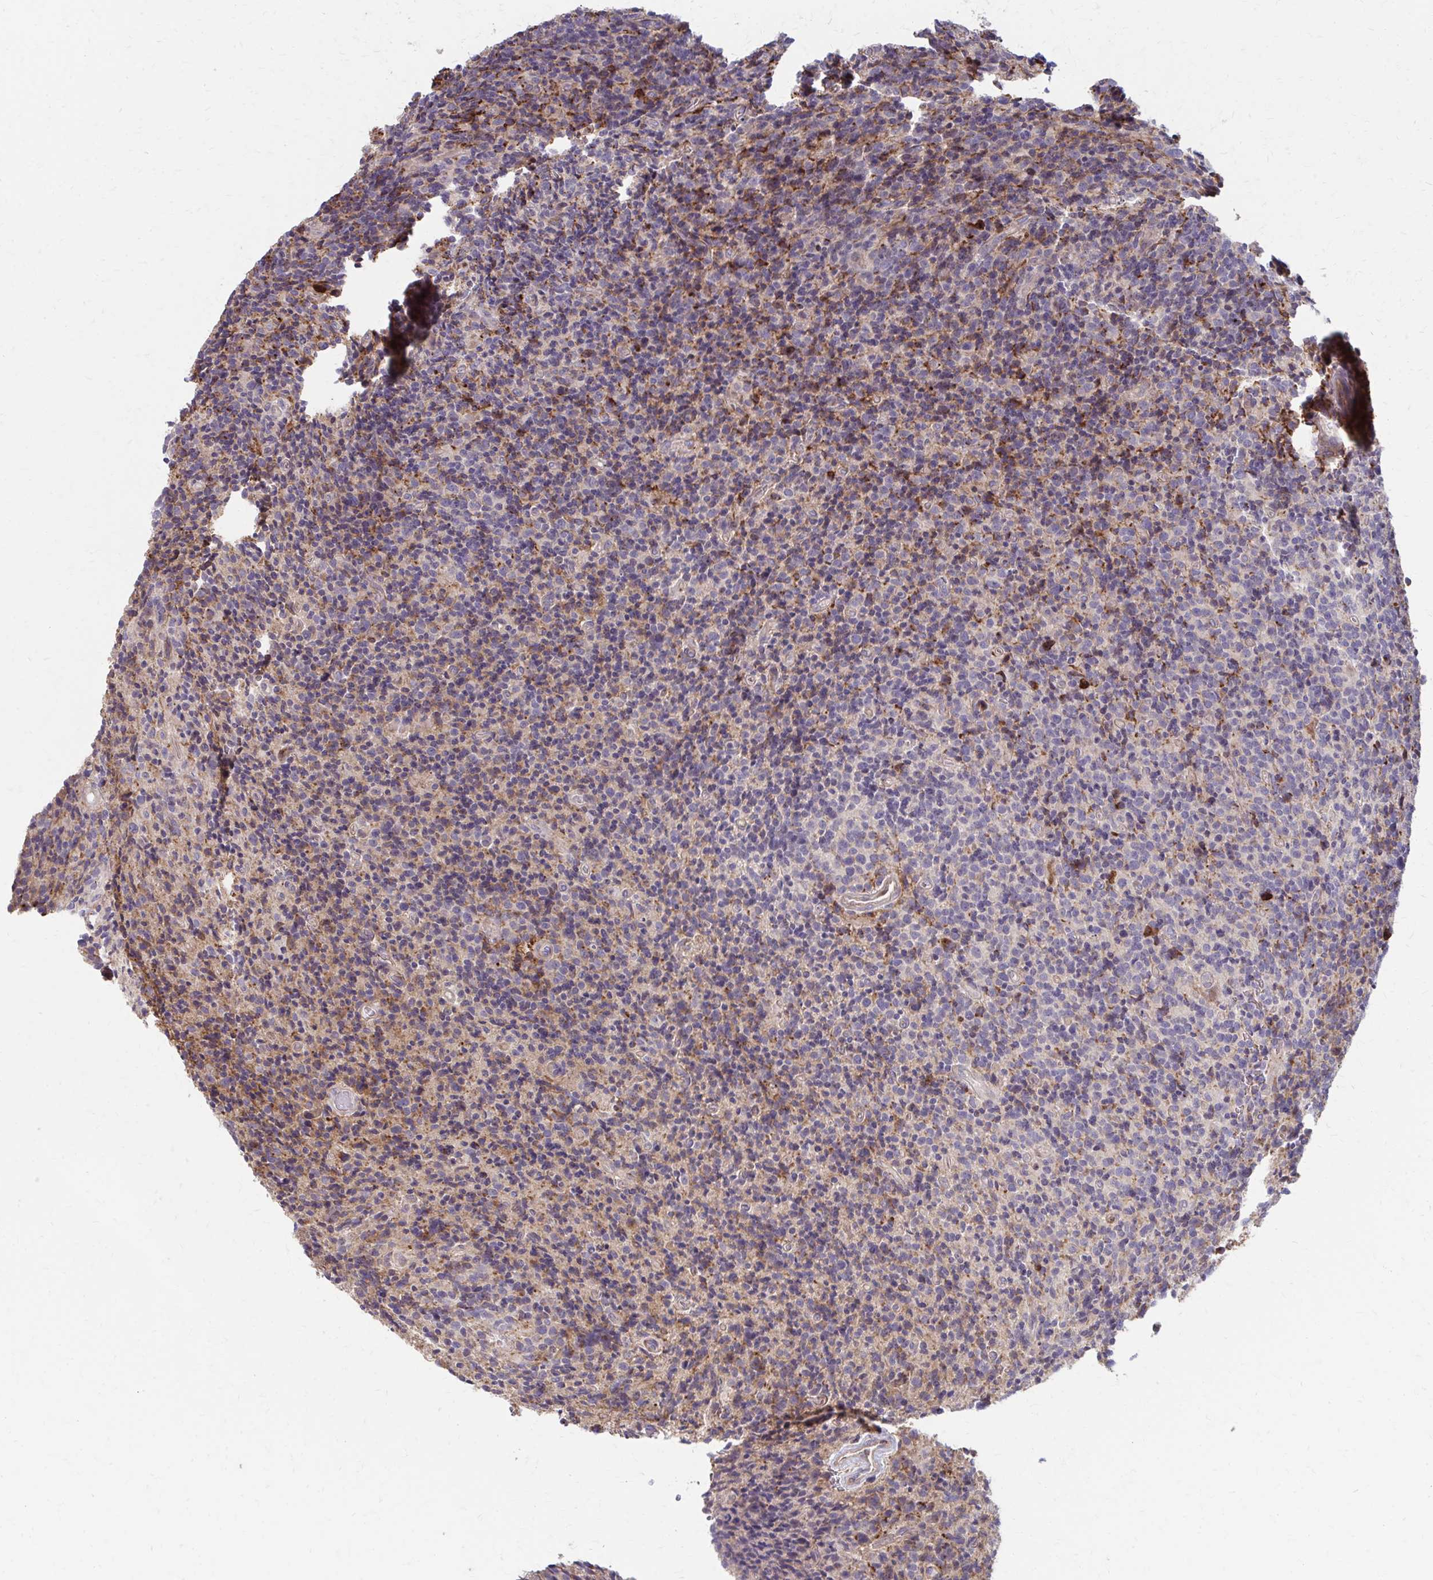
{"staining": {"intensity": "weak", "quantity": "<25%", "location": "cytoplasmic/membranous"}, "tissue": "glioma", "cell_type": "Tumor cells", "image_type": "cancer", "snomed": [{"axis": "morphology", "description": "Glioma, malignant, High grade"}, {"axis": "topography", "description": "Brain"}], "caption": "High power microscopy photomicrograph of an immunohistochemistry (IHC) image of glioma, revealing no significant staining in tumor cells. (Immunohistochemistry (ihc), brightfield microscopy, high magnification).", "gene": "MMP14", "patient": {"sex": "male", "age": 76}}